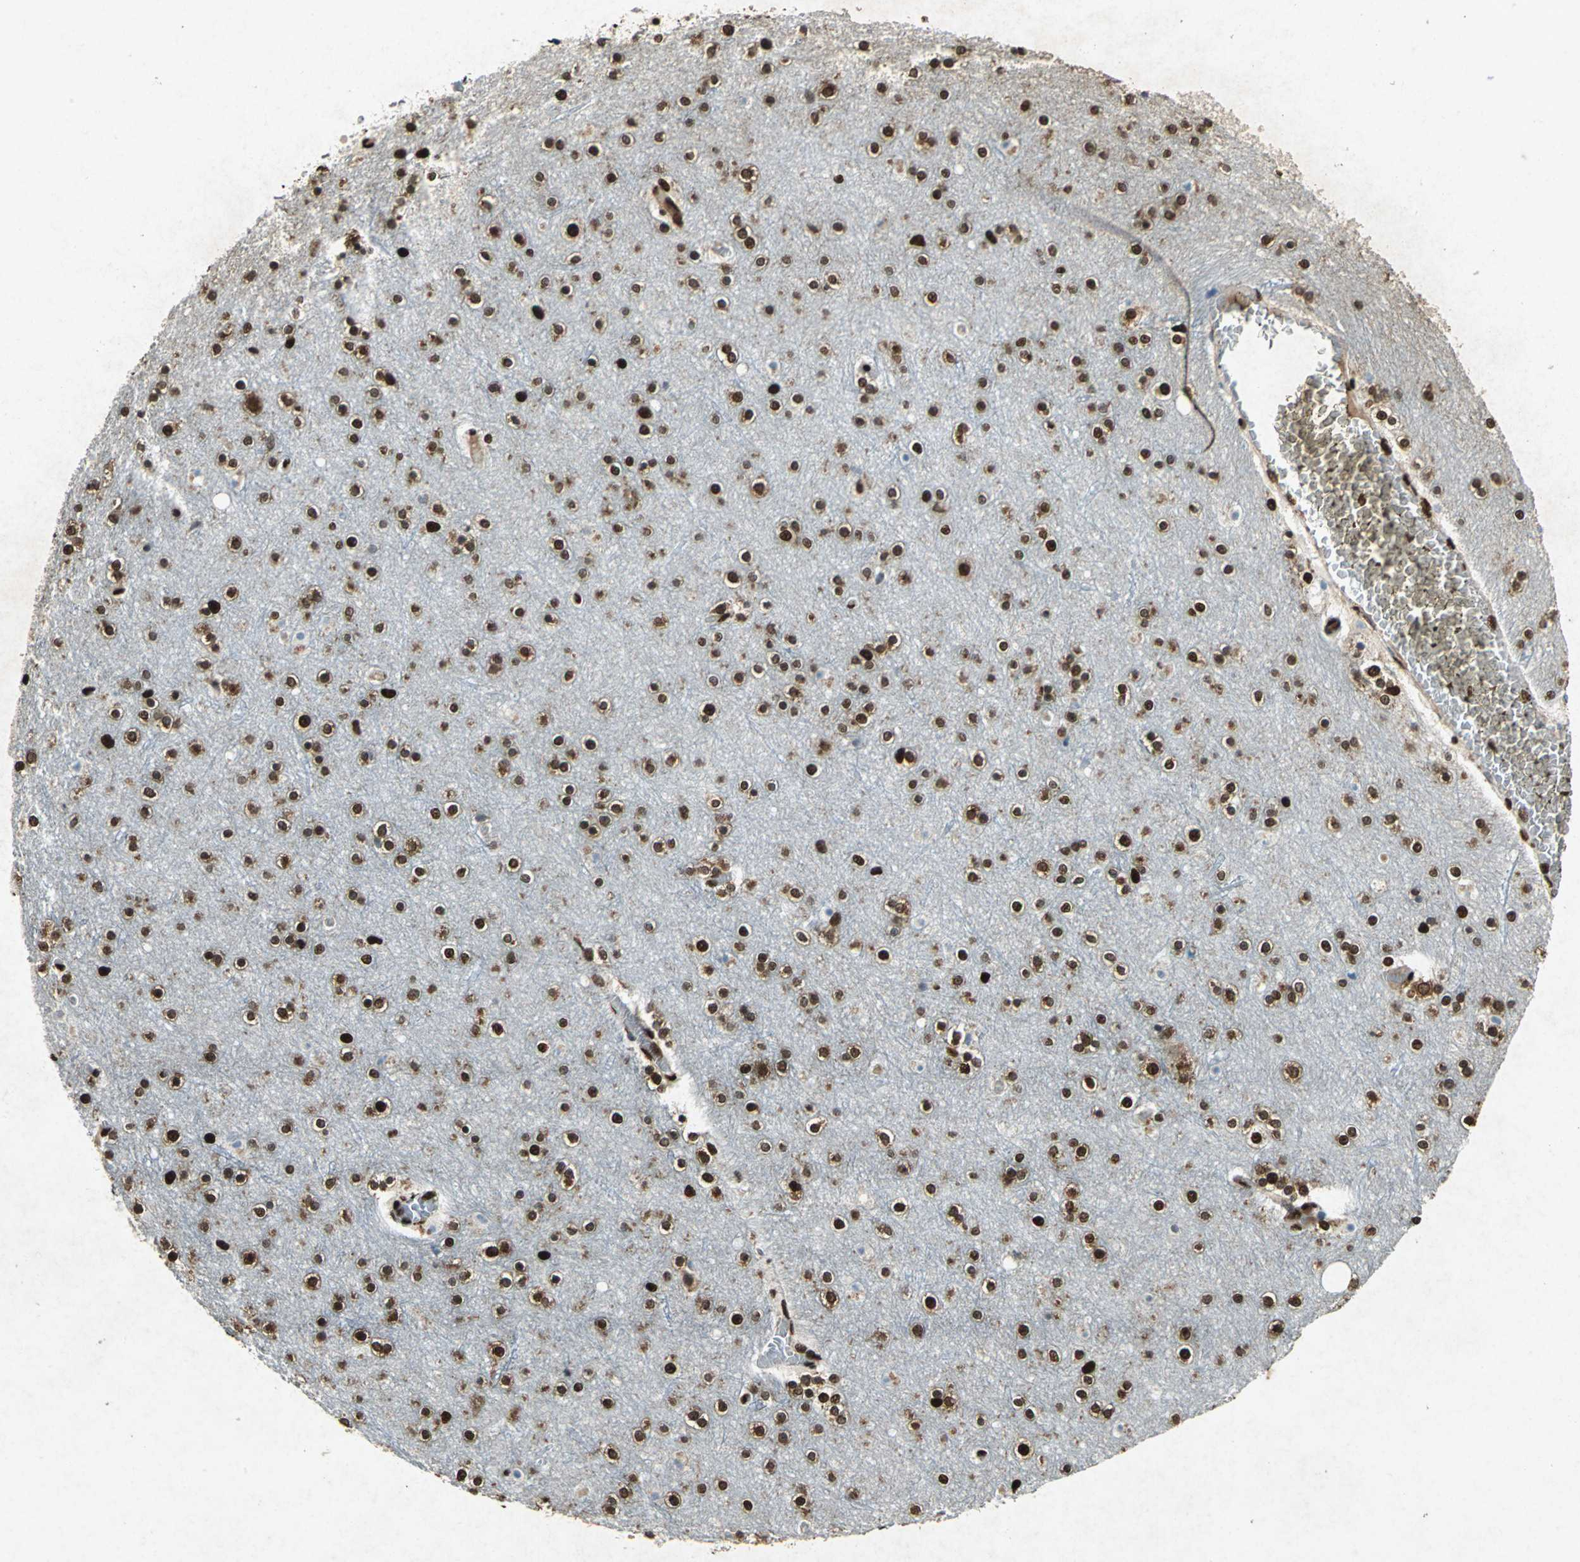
{"staining": {"intensity": "moderate", "quantity": ">75%", "location": "nuclear"}, "tissue": "cerebral cortex", "cell_type": "Endothelial cells", "image_type": "normal", "snomed": [{"axis": "morphology", "description": "Normal tissue, NOS"}, {"axis": "topography", "description": "Cerebral cortex"}], "caption": "Protein analysis of benign cerebral cortex exhibits moderate nuclear positivity in approximately >75% of endothelial cells. The protein is stained brown, and the nuclei are stained in blue (DAB IHC with brightfield microscopy, high magnification).", "gene": "ANP32A", "patient": {"sex": "female", "age": 54}}